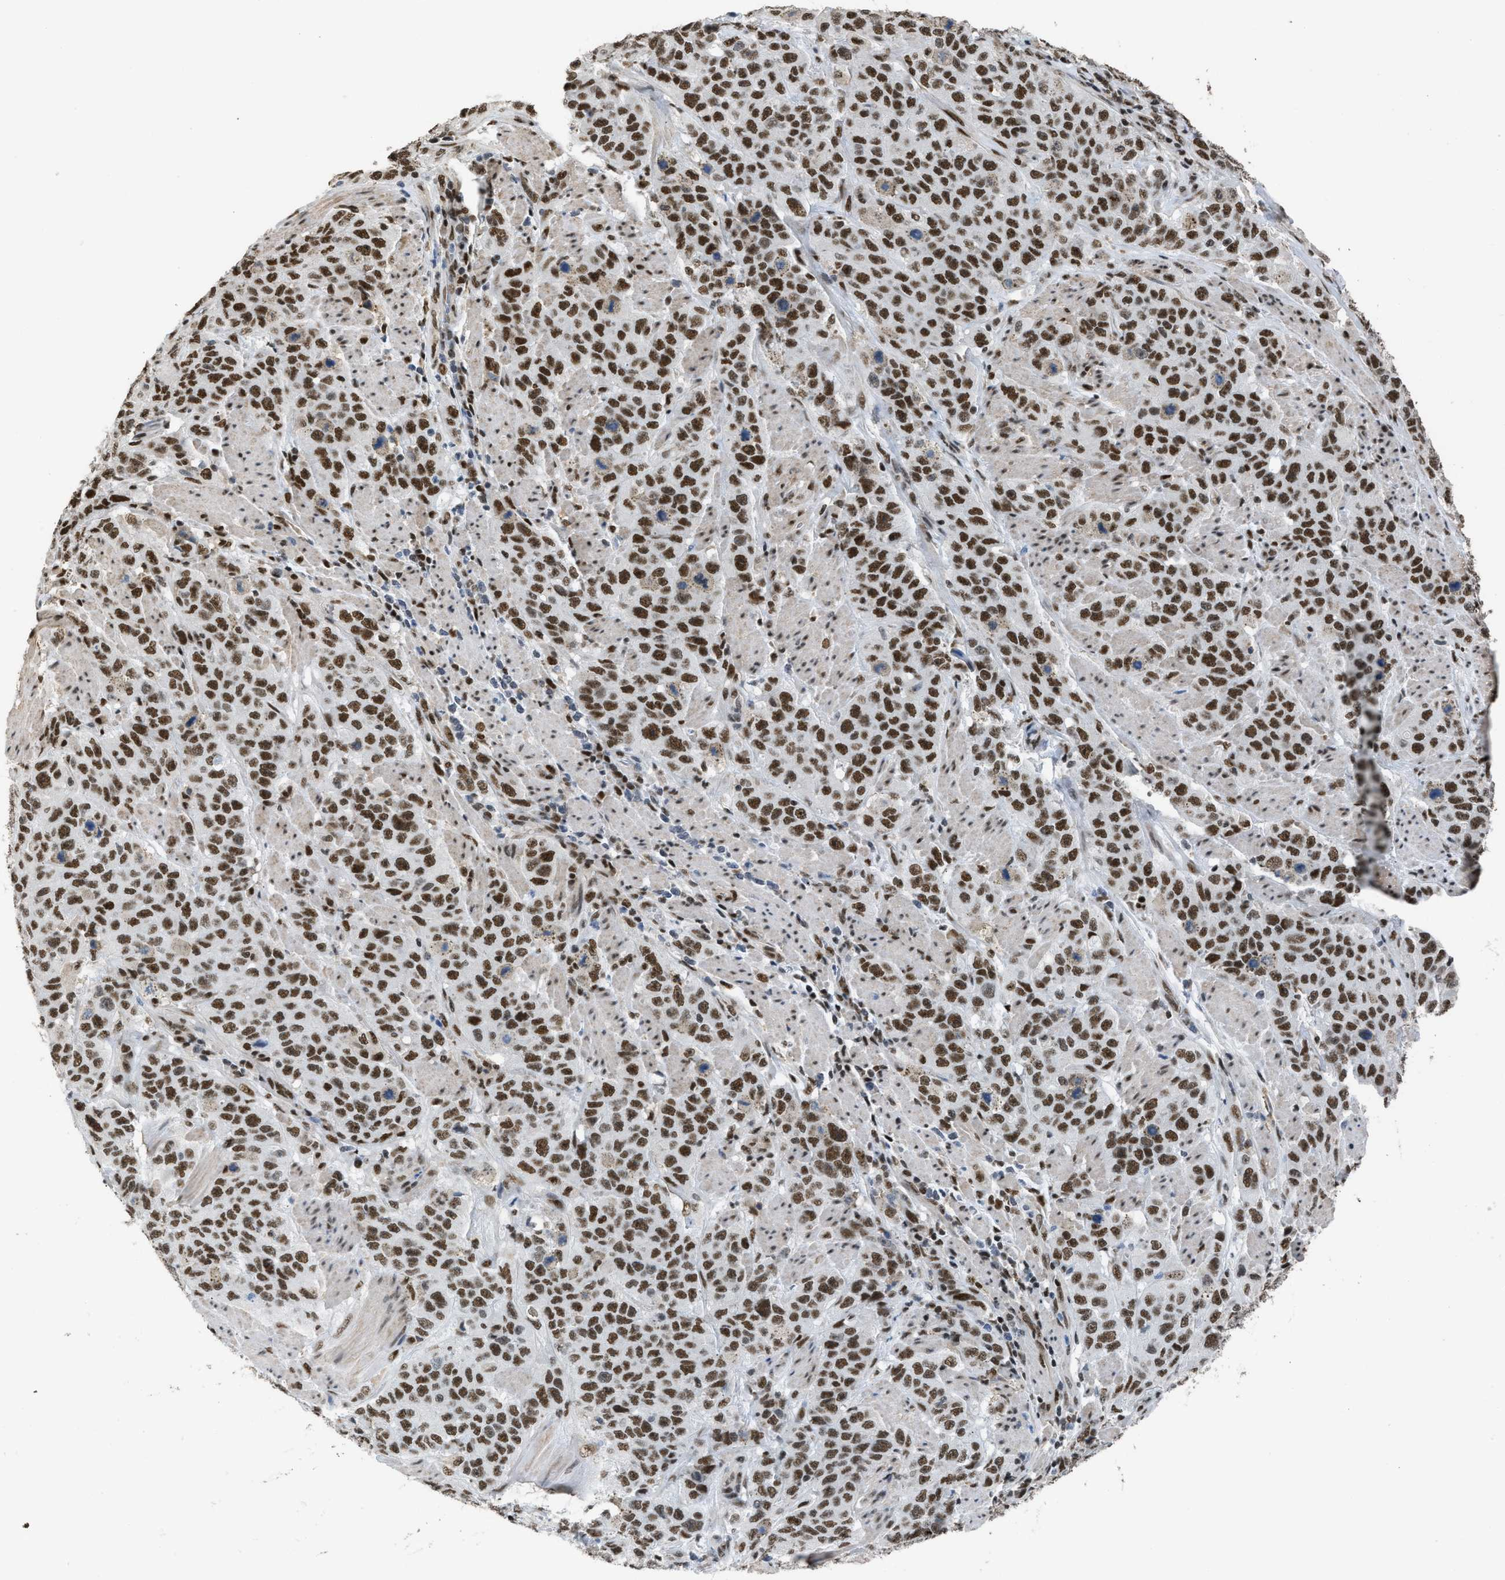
{"staining": {"intensity": "strong", "quantity": ">75%", "location": "nuclear"}, "tissue": "stomach cancer", "cell_type": "Tumor cells", "image_type": "cancer", "snomed": [{"axis": "morphology", "description": "Adenocarcinoma, NOS"}, {"axis": "topography", "description": "Stomach"}], "caption": "A high-resolution photomicrograph shows IHC staining of adenocarcinoma (stomach), which shows strong nuclear staining in about >75% of tumor cells.", "gene": "SCAF4", "patient": {"sex": "male", "age": 48}}